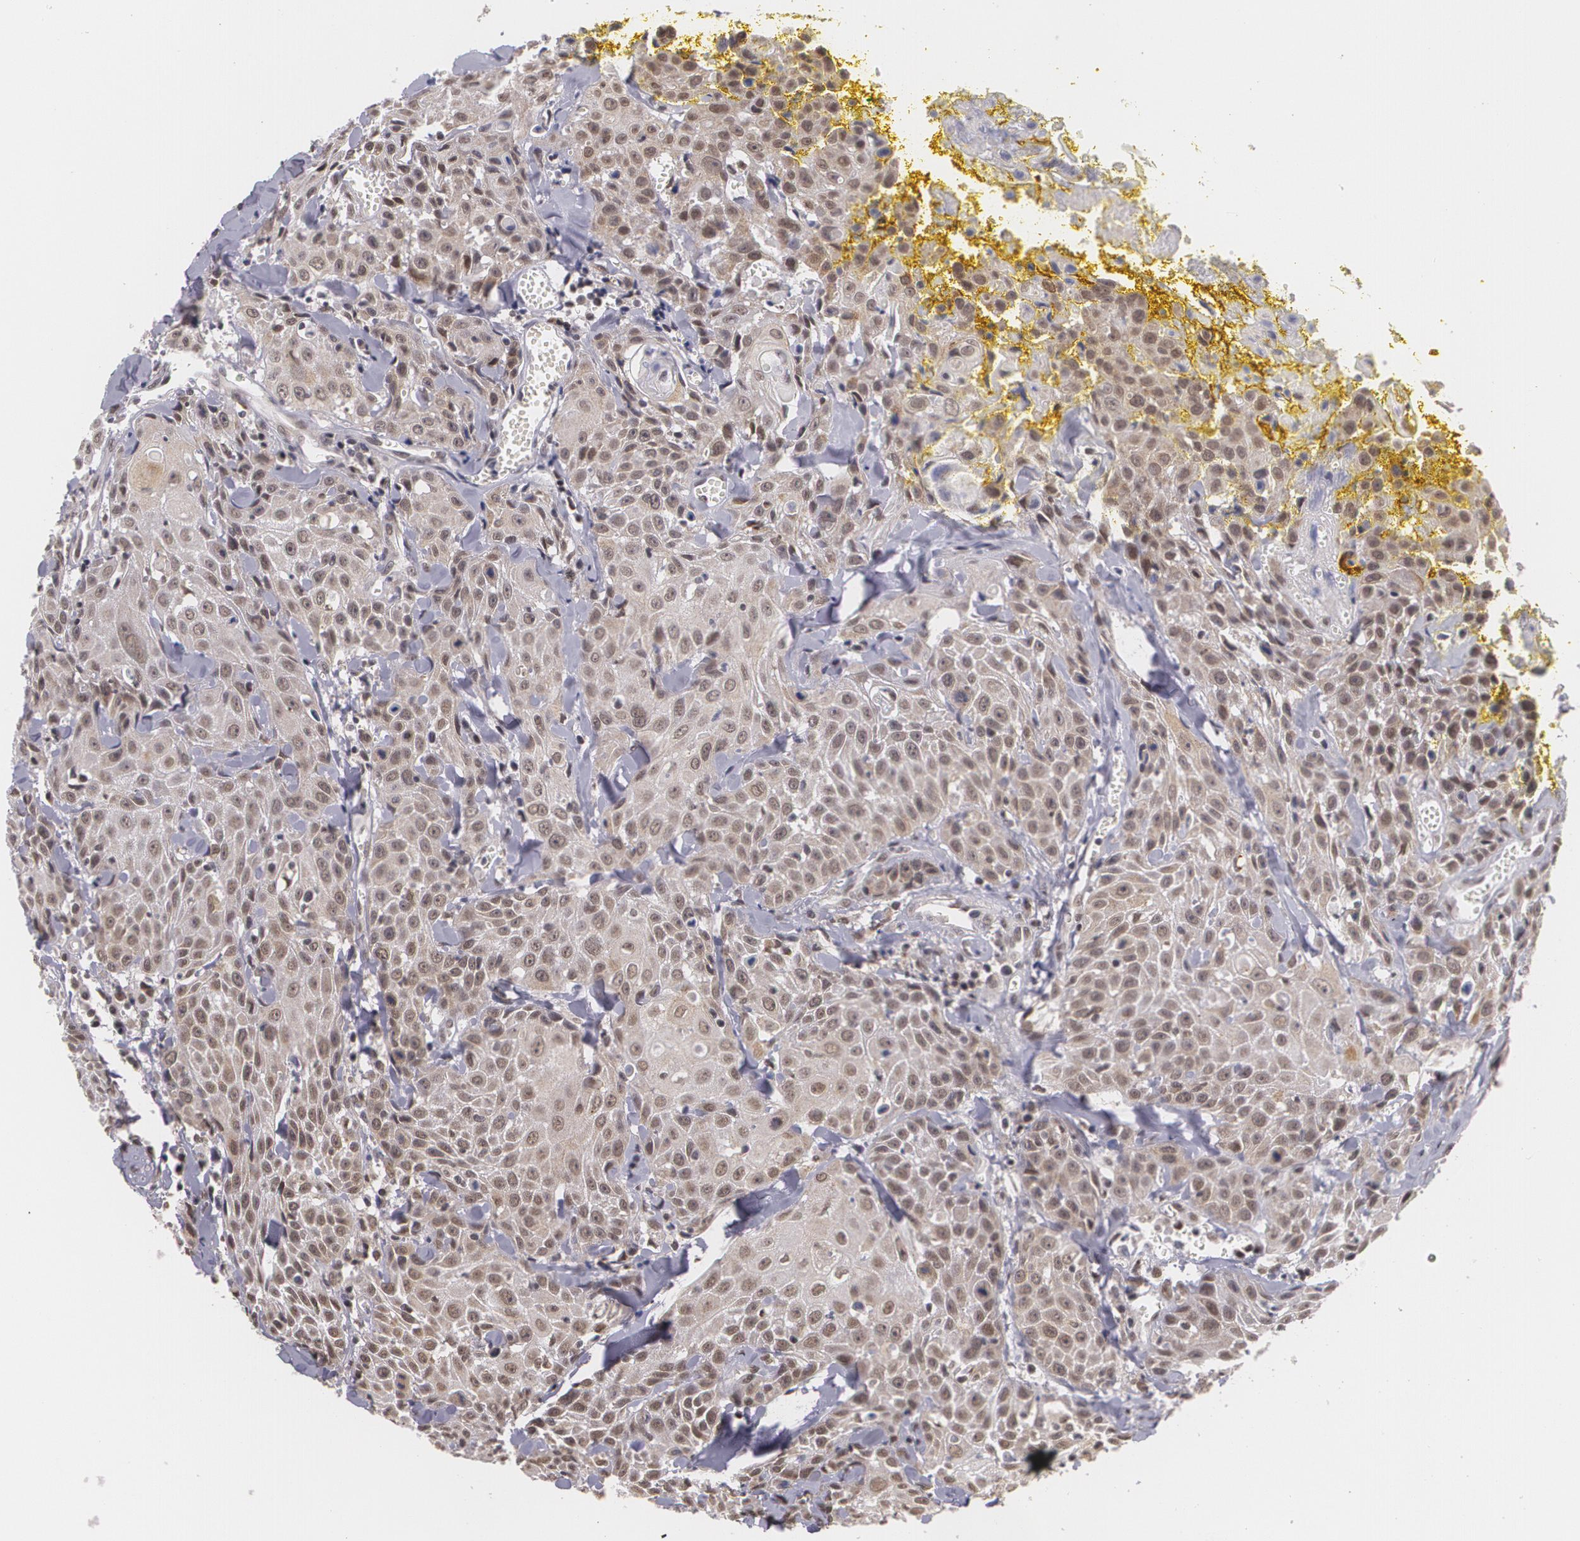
{"staining": {"intensity": "moderate", "quantity": "25%-75%", "location": "cytoplasmic/membranous,nuclear"}, "tissue": "head and neck cancer", "cell_type": "Tumor cells", "image_type": "cancer", "snomed": [{"axis": "morphology", "description": "Squamous cell carcinoma, NOS"}, {"axis": "topography", "description": "Oral tissue"}, {"axis": "topography", "description": "Head-Neck"}], "caption": "A photomicrograph showing moderate cytoplasmic/membranous and nuclear expression in about 25%-75% of tumor cells in squamous cell carcinoma (head and neck), as visualized by brown immunohistochemical staining.", "gene": "ALX1", "patient": {"sex": "female", "age": 82}}